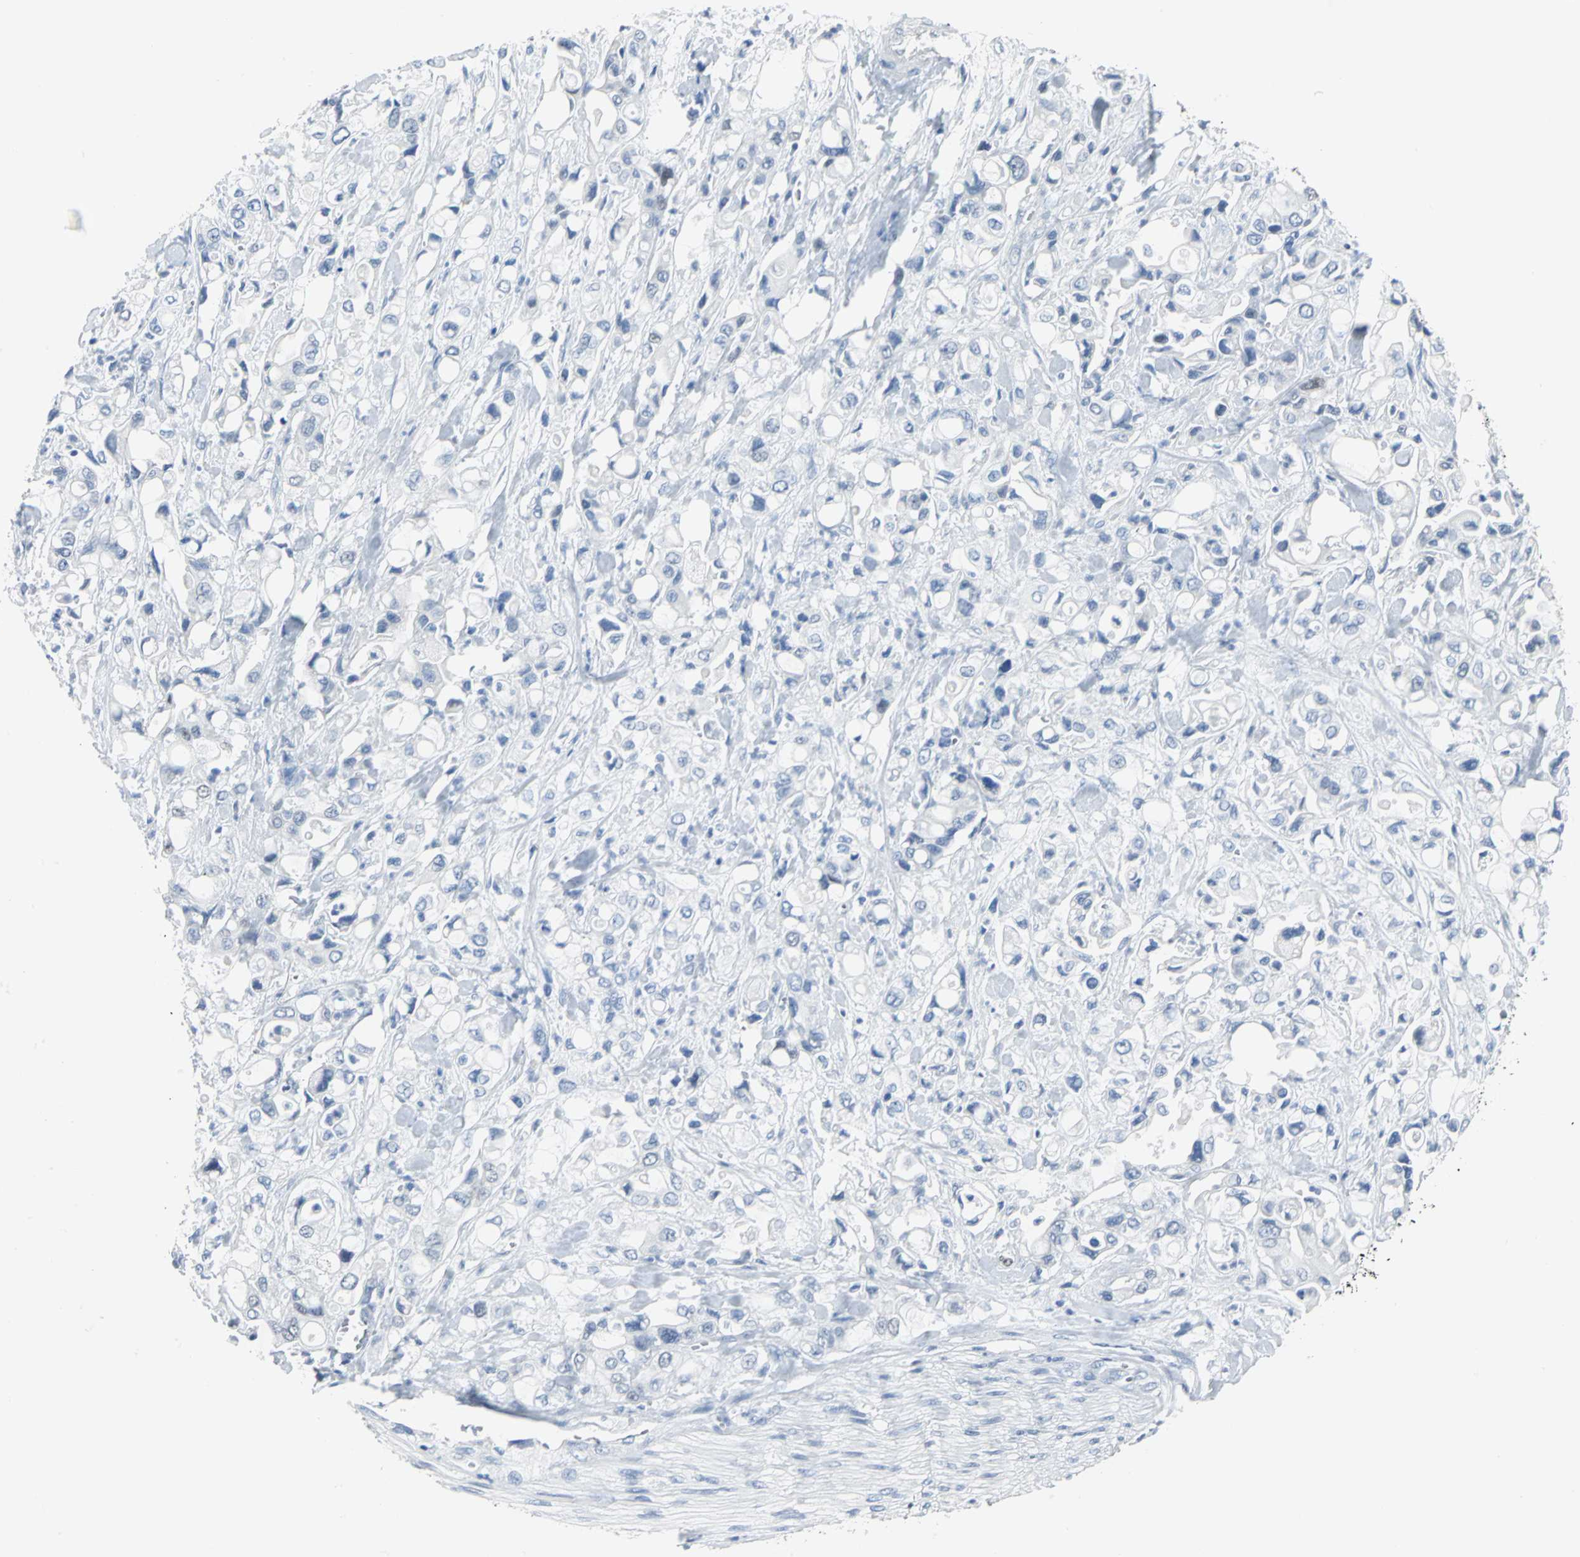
{"staining": {"intensity": "negative", "quantity": "none", "location": "none"}, "tissue": "pancreatic cancer", "cell_type": "Tumor cells", "image_type": "cancer", "snomed": [{"axis": "morphology", "description": "Adenocarcinoma, NOS"}, {"axis": "topography", "description": "Pancreas"}], "caption": "High magnification brightfield microscopy of adenocarcinoma (pancreatic) stained with DAB (brown) and counterstained with hematoxylin (blue): tumor cells show no significant expression.", "gene": "MCM3", "patient": {"sex": "male", "age": 70}}